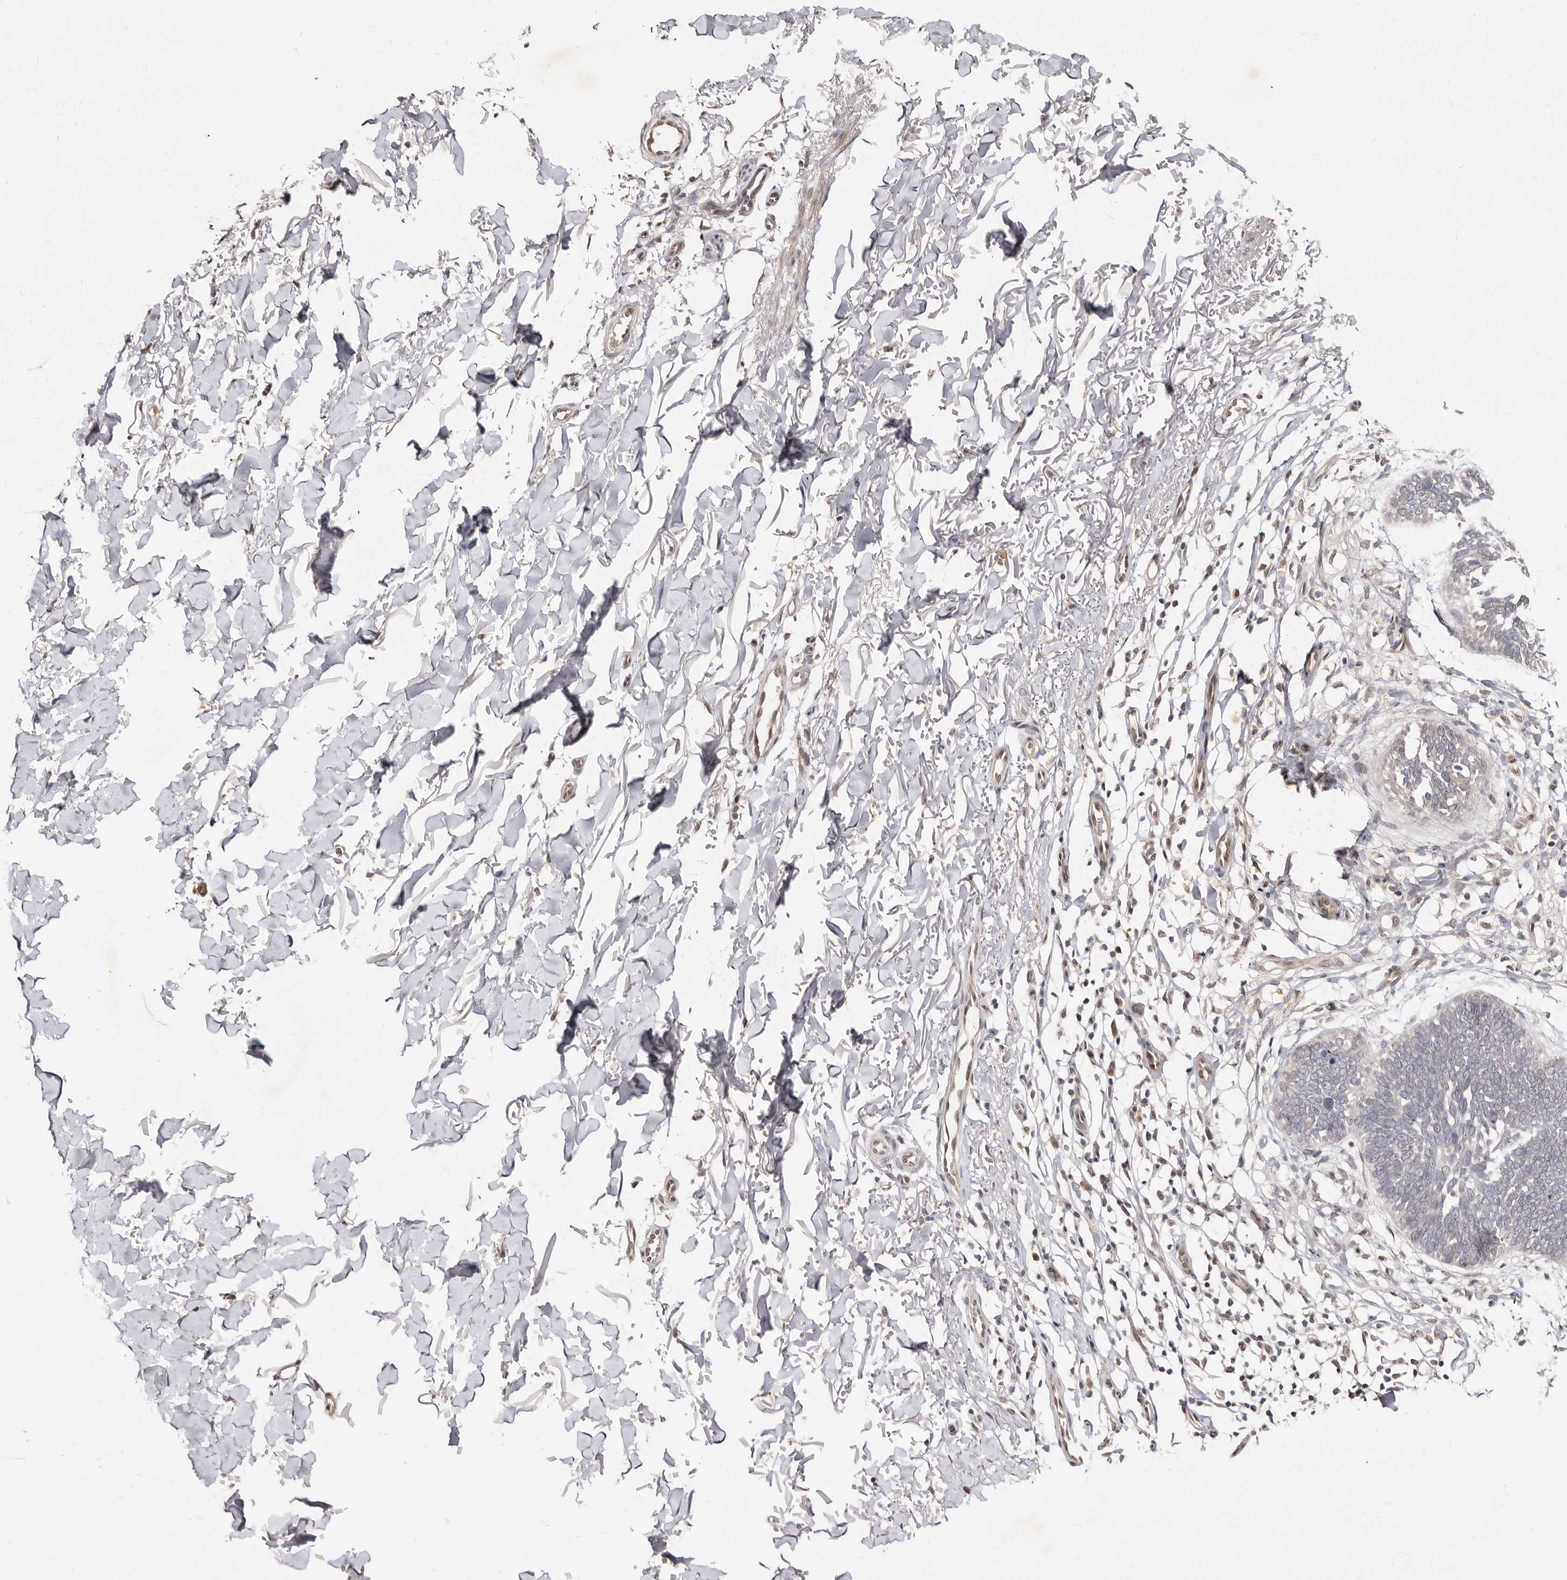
{"staining": {"intensity": "negative", "quantity": "none", "location": "none"}, "tissue": "skin cancer", "cell_type": "Tumor cells", "image_type": "cancer", "snomed": [{"axis": "morphology", "description": "Normal tissue, NOS"}, {"axis": "morphology", "description": "Basal cell carcinoma"}, {"axis": "topography", "description": "Skin"}], "caption": "Tumor cells are negative for protein expression in human skin cancer. (DAB immunohistochemistry (IHC), high magnification).", "gene": "LCORL", "patient": {"sex": "male", "age": 77}}